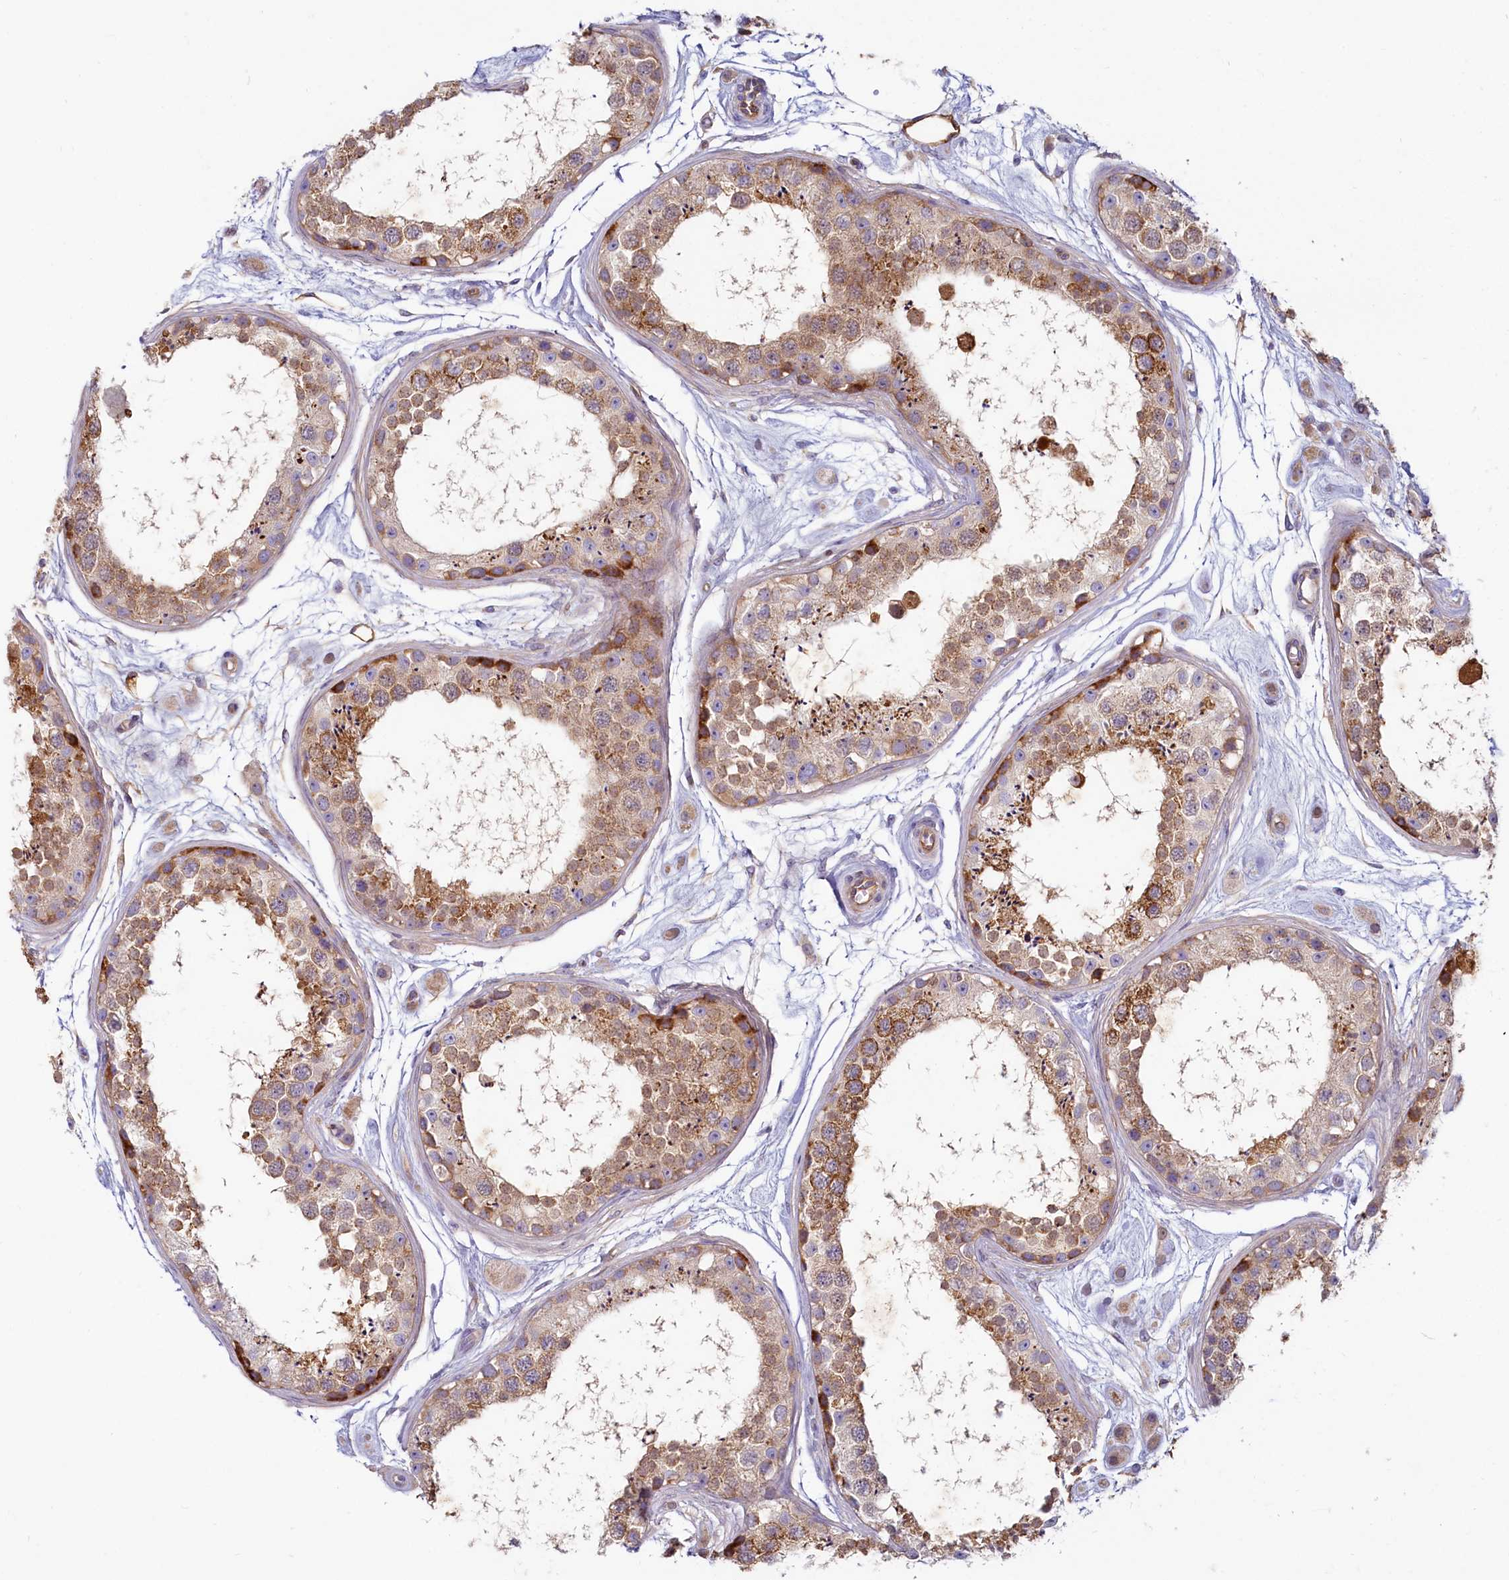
{"staining": {"intensity": "moderate", "quantity": "25%-75%", "location": "cytoplasmic/membranous"}, "tissue": "testis", "cell_type": "Cells in seminiferous ducts", "image_type": "normal", "snomed": [{"axis": "morphology", "description": "Normal tissue, NOS"}, {"axis": "topography", "description": "Testis"}], "caption": "Brown immunohistochemical staining in unremarkable testis displays moderate cytoplasmic/membranous positivity in approximately 25%-75% of cells in seminiferous ducts. (Stains: DAB (3,3'-diaminobenzidine) in brown, nuclei in blue, Microscopy: brightfield microscopy at high magnification).", "gene": "LMOD3", "patient": {"sex": "male", "age": 25}}